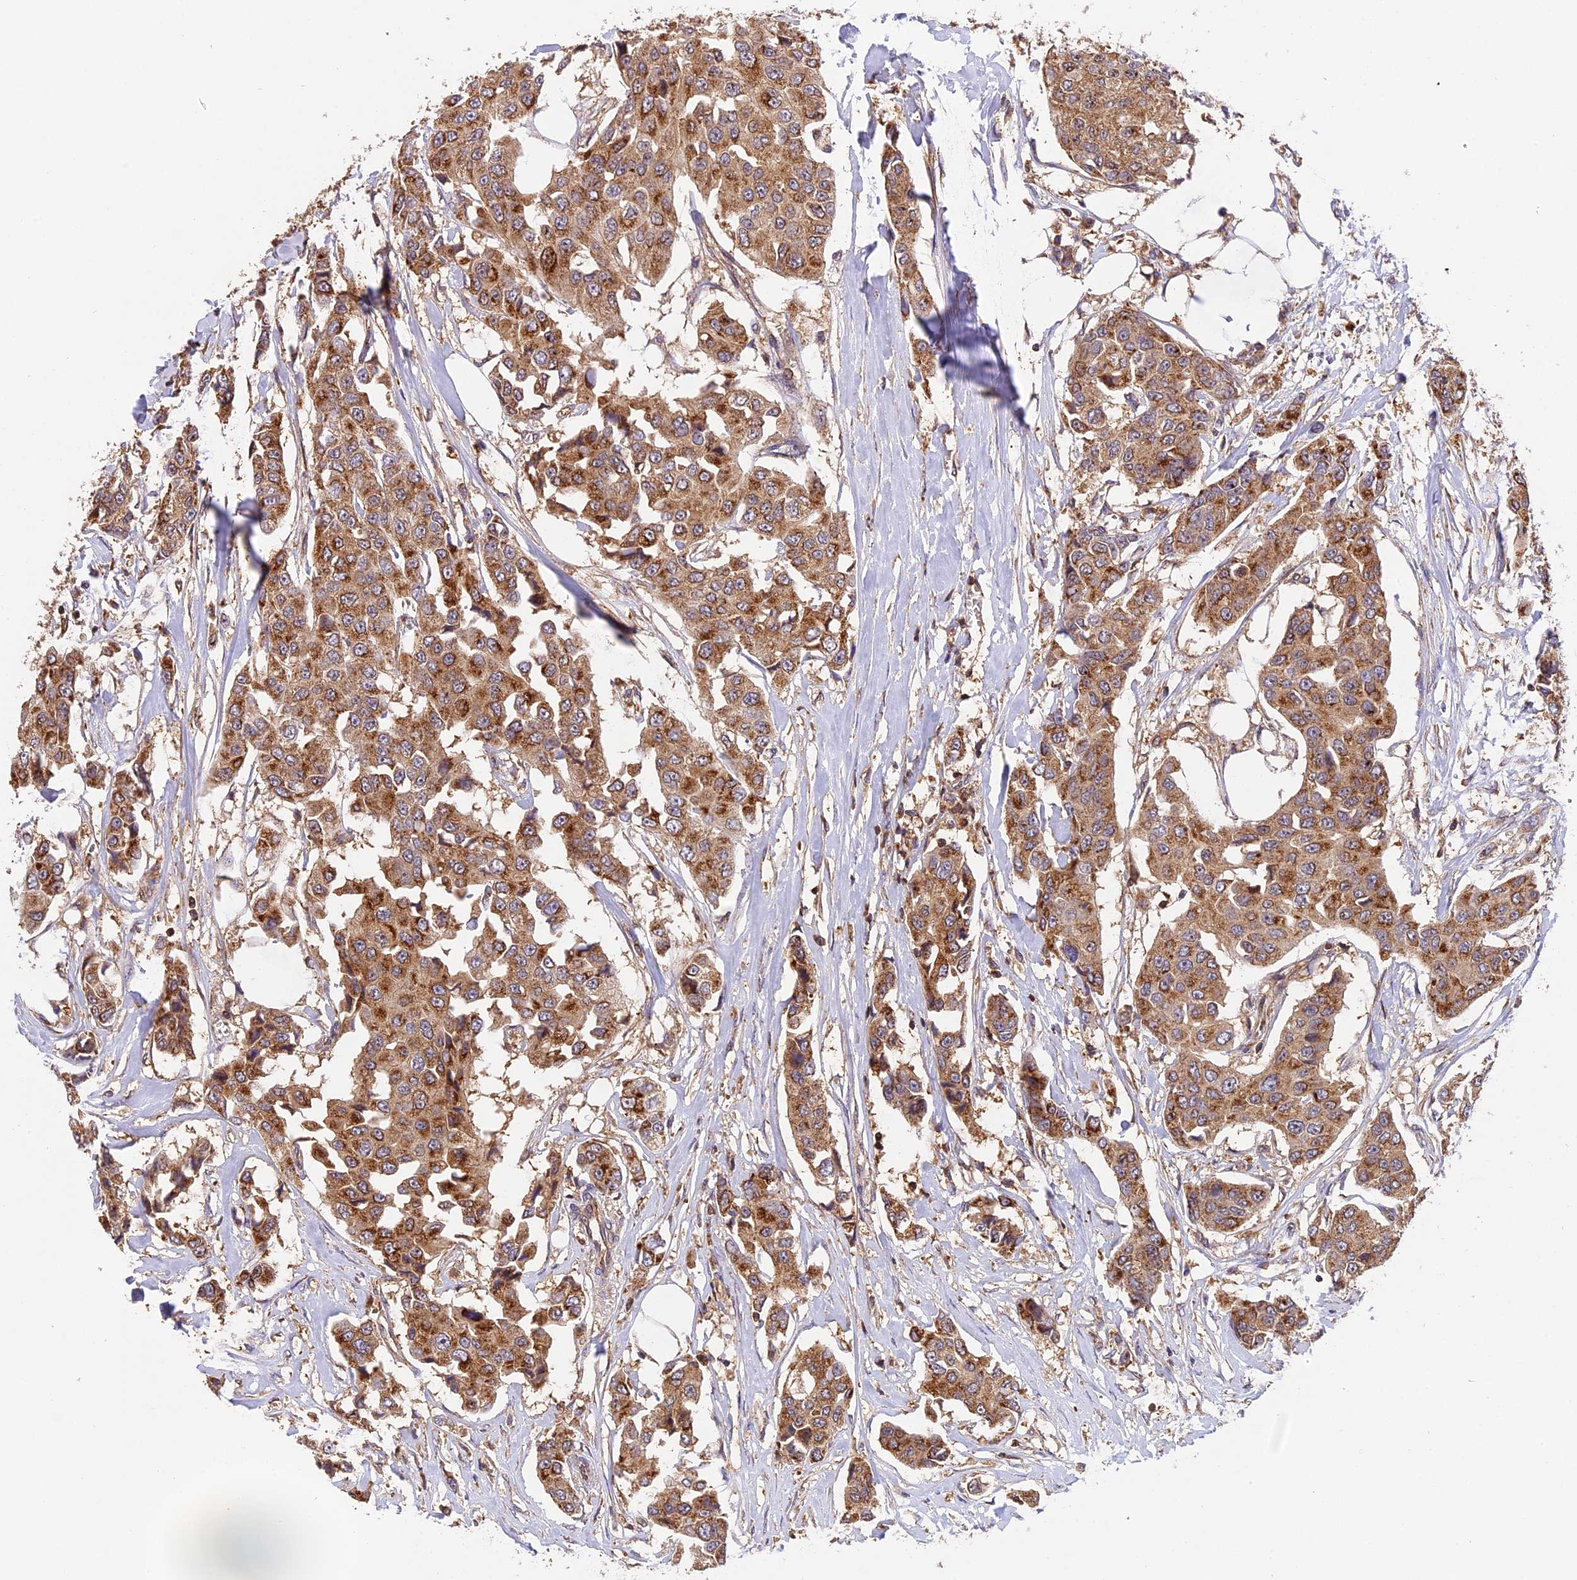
{"staining": {"intensity": "moderate", "quantity": ">75%", "location": "cytoplasmic/membranous"}, "tissue": "breast cancer", "cell_type": "Tumor cells", "image_type": "cancer", "snomed": [{"axis": "morphology", "description": "Duct carcinoma"}, {"axis": "topography", "description": "Breast"}], "caption": "Breast cancer stained for a protein reveals moderate cytoplasmic/membranous positivity in tumor cells.", "gene": "PEX3", "patient": {"sex": "female", "age": 80}}